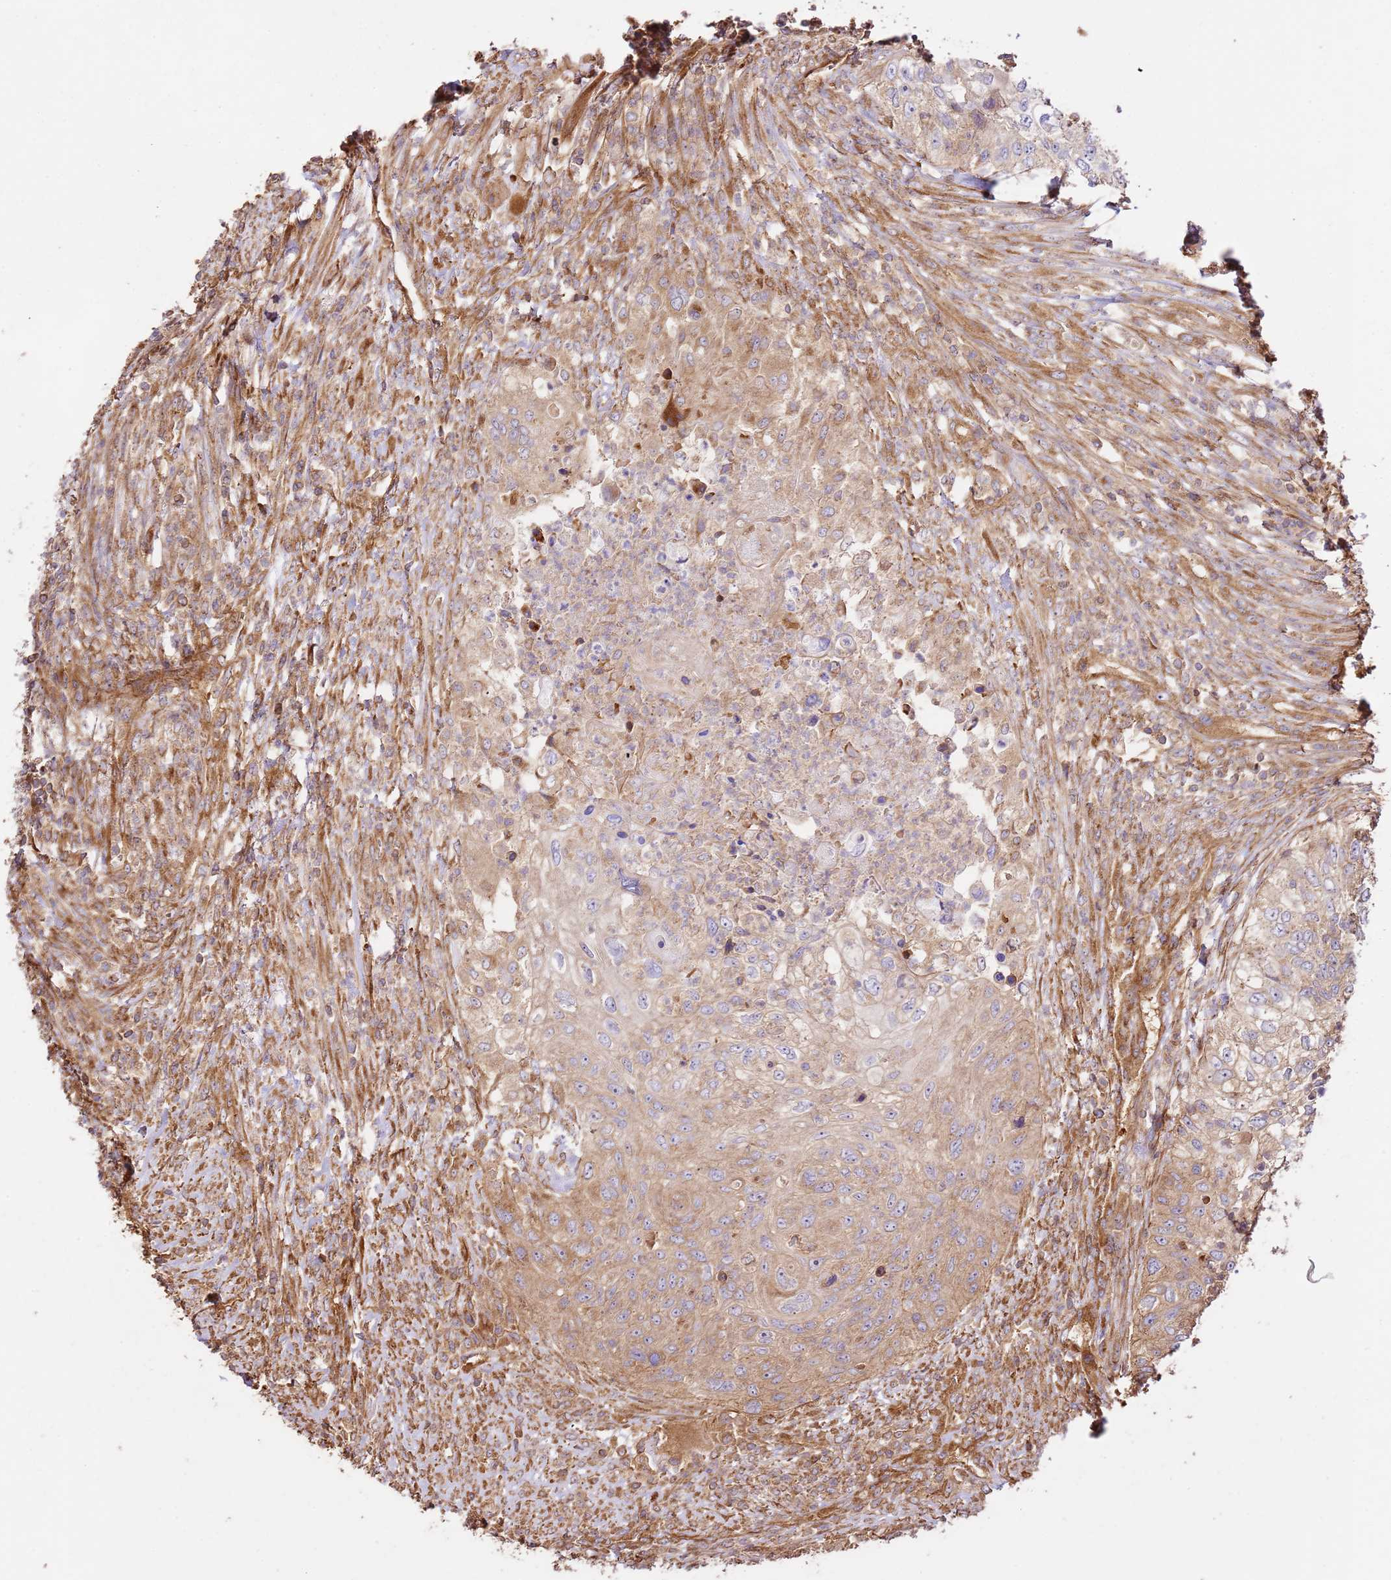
{"staining": {"intensity": "moderate", "quantity": "25%-75%", "location": "cytoplasmic/membranous"}, "tissue": "urothelial cancer", "cell_type": "Tumor cells", "image_type": "cancer", "snomed": [{"axis": "morphology", "description": "Urothelial carcinoma, High grade"}, {"axis": "topography", "description": "Urinary bladder"}], "caption": "The micrograph shows immunohistochemical staining of urothelial cancer. There is moderate cytoplasmic/membranous staining is present in approximately 25%-75% of tumor cells.", "gene": "ZBTB39", "patient": {"sex": "female", "age": 60}}